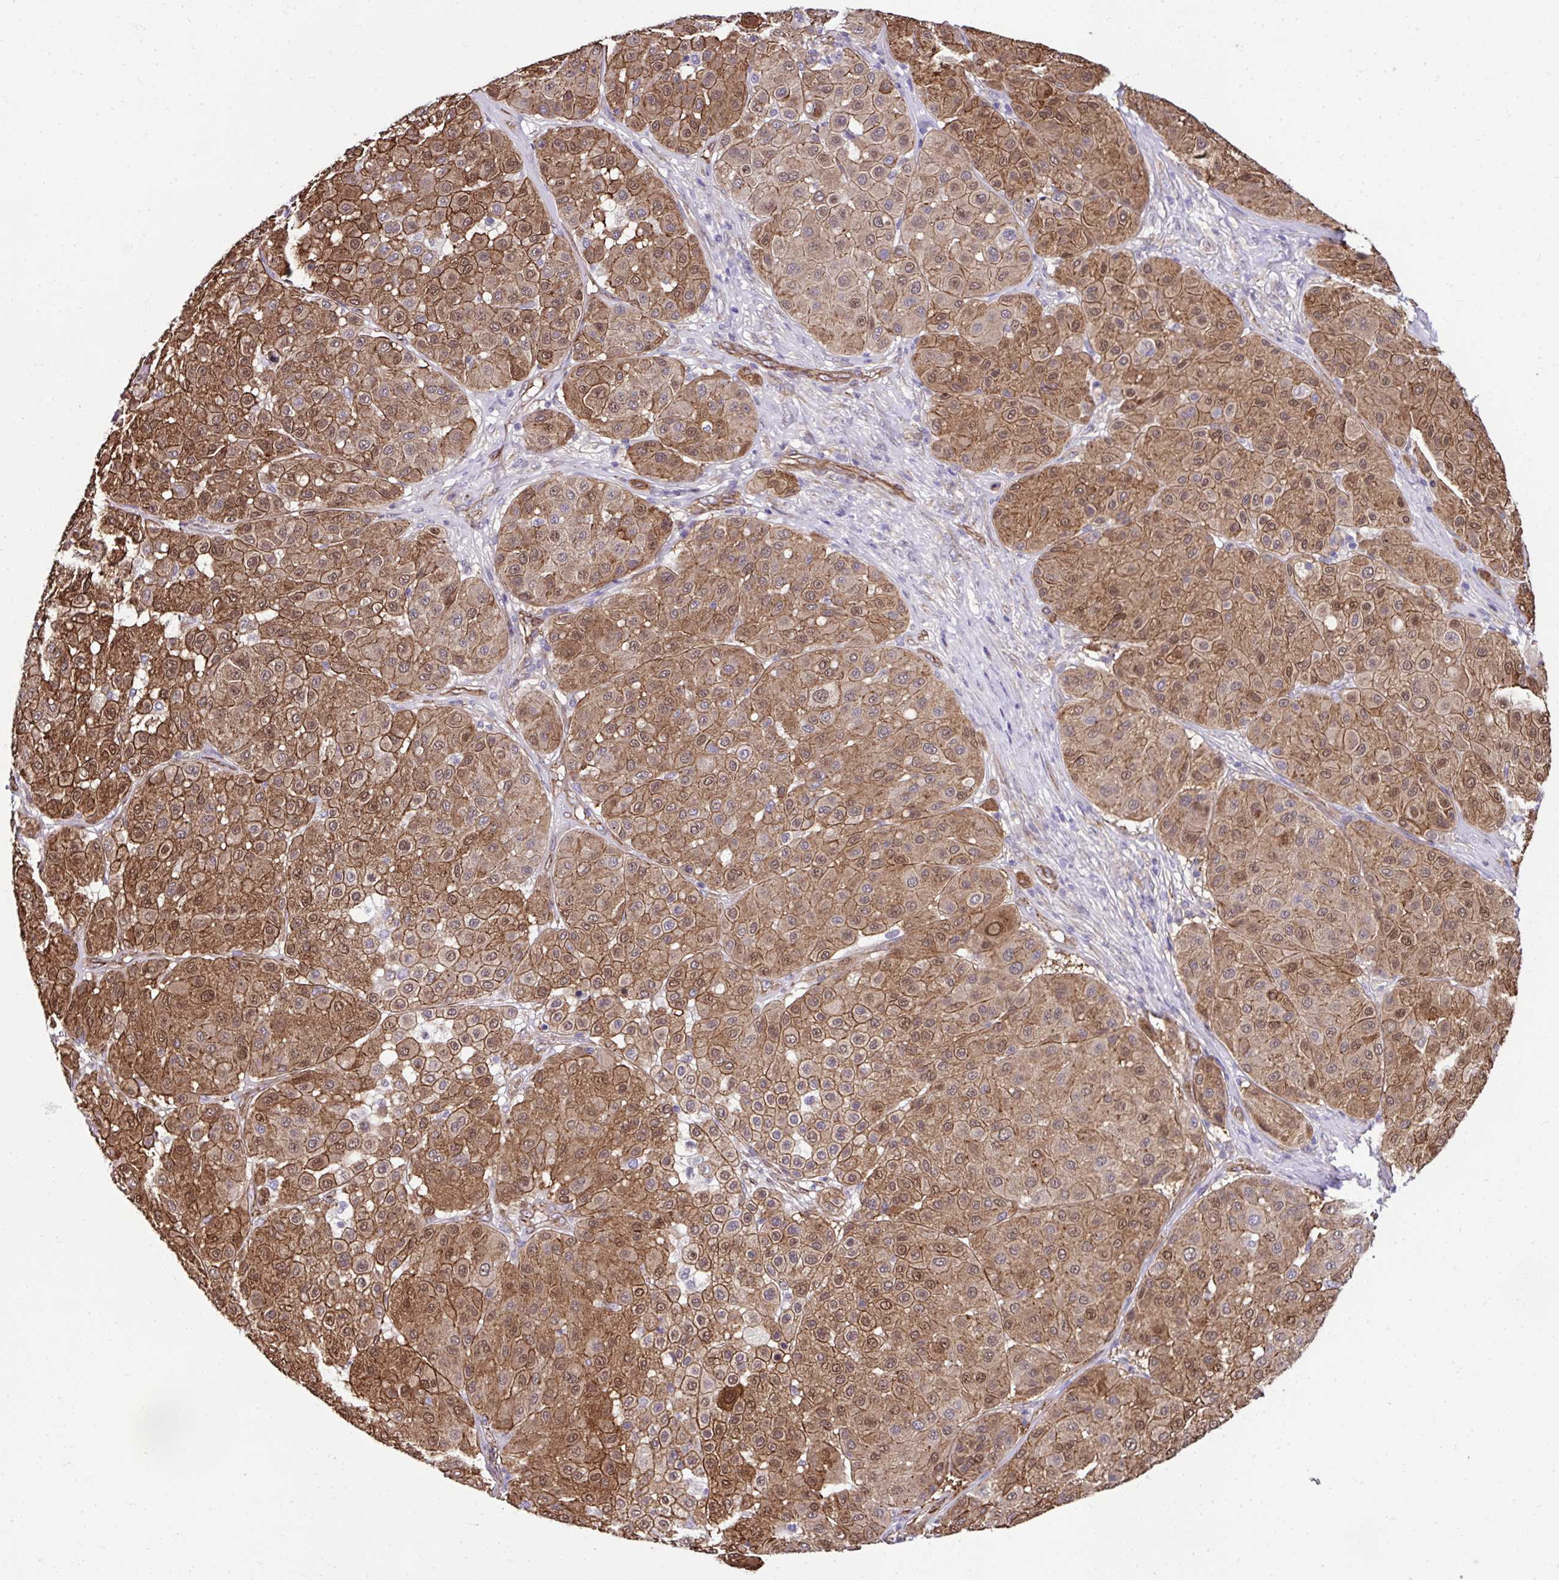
{"staining": {"intensity": "moderate", "quantity": ">75%", "location": "cytoplasmic/membranous,nuclear"}, "tissue": "melanoma", "cell_type": "Tumor cells", "image_type": "cancer", "snomed": [{"axis": "morphology", "description": "Malignant melanoma, Metastatic site"}, {"axis": "topography", "description": "Smooth muscle"}], "caption": "The histopathology image displays immunohistochemical staining of malignant melanoma (metastatic site). There is moderate cytoplasmic/membranous and nuclear staining is appreciated in approximately >75% of tumor cells. (DAB (3,3'-diaminobenzidine) IHC, brown staining for protein, blue staining for nuclei).", "gene": "TRIM52", "patient": {"sex": "male", "age": 41}}